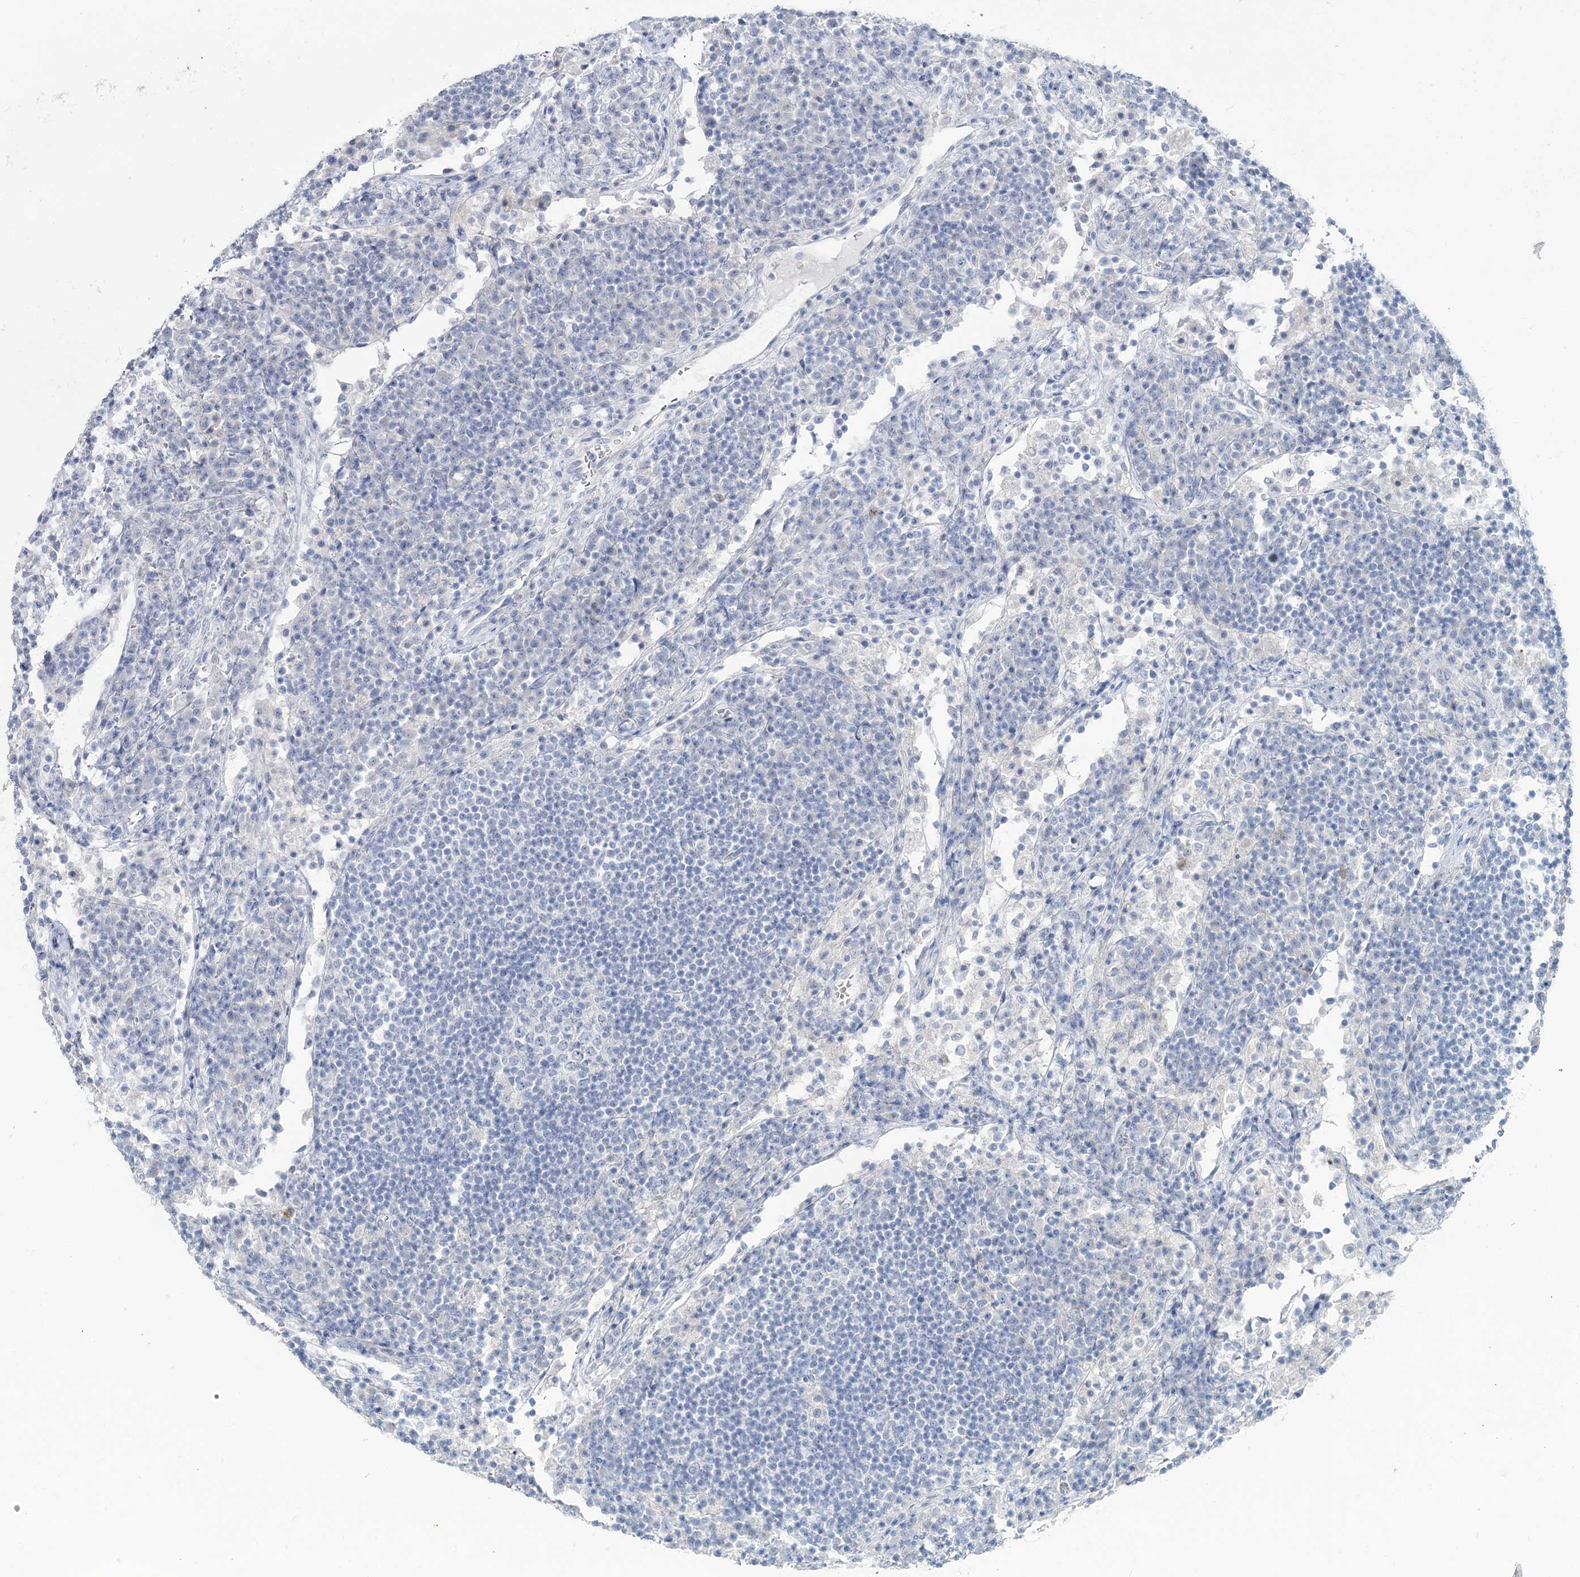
{"staining": {"intensity": "negative", "quantity": "none", "location": "none"}, "tissue": "lymph node", "cell_type": "Germinal center cells", "image_type": "normal", "snomed": [{"axis": "morphology", "description": "Normal tissue, NOS"}, {"axis": "topography", "description": "Lymph node"}], "caption": "The IHC image has no significant expression in germinal center cells of lymph node. (DAB (3,3'-diaminobenzidine) immunohistochemistry (IHC), high magnification).", "gene": "CYP3A4", "patient": {"sex": "female", "age": 53}}